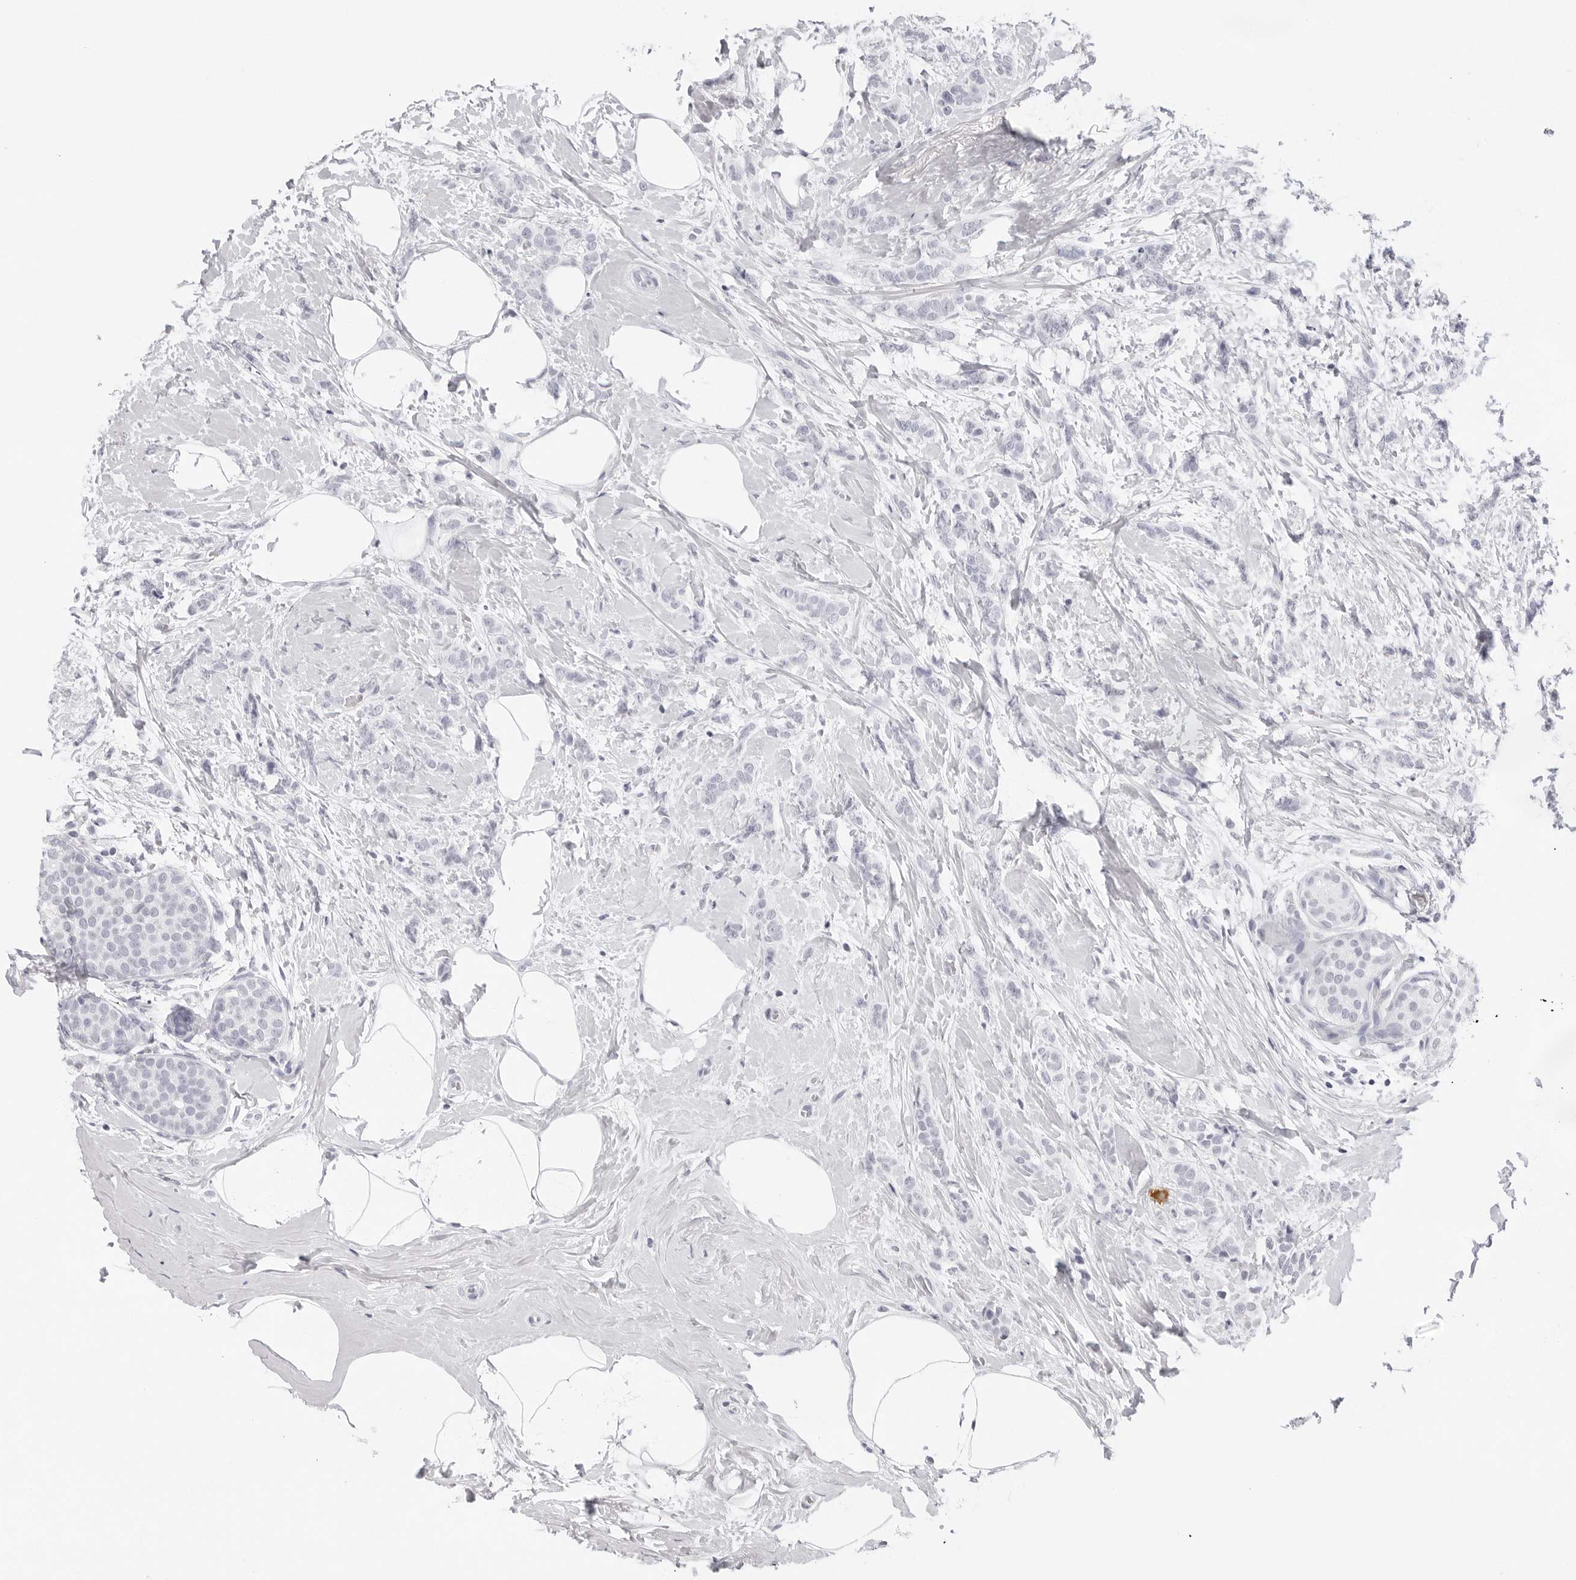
{"staining": {"intensity": "negative", "quantity": "none", "location": "none"}, "tissue": "breast cancer", "cell_type": "Tumor cells", "image_type": "cancer", "snomed": [{"axis": "morphology", "description": "Lobular carcinoma, in situ"}, {"axis": "morphology", "description": "Lobular carcinoma"}, {"axis": "topography", "description": "Breast"}], "caption": "DAB immunohistochemical staining of human lobular carcinoma (breast) exhibits no significant expression in tumor cells.", "gene": "CST5", "patient": {"sex": "female", "age": 41}}